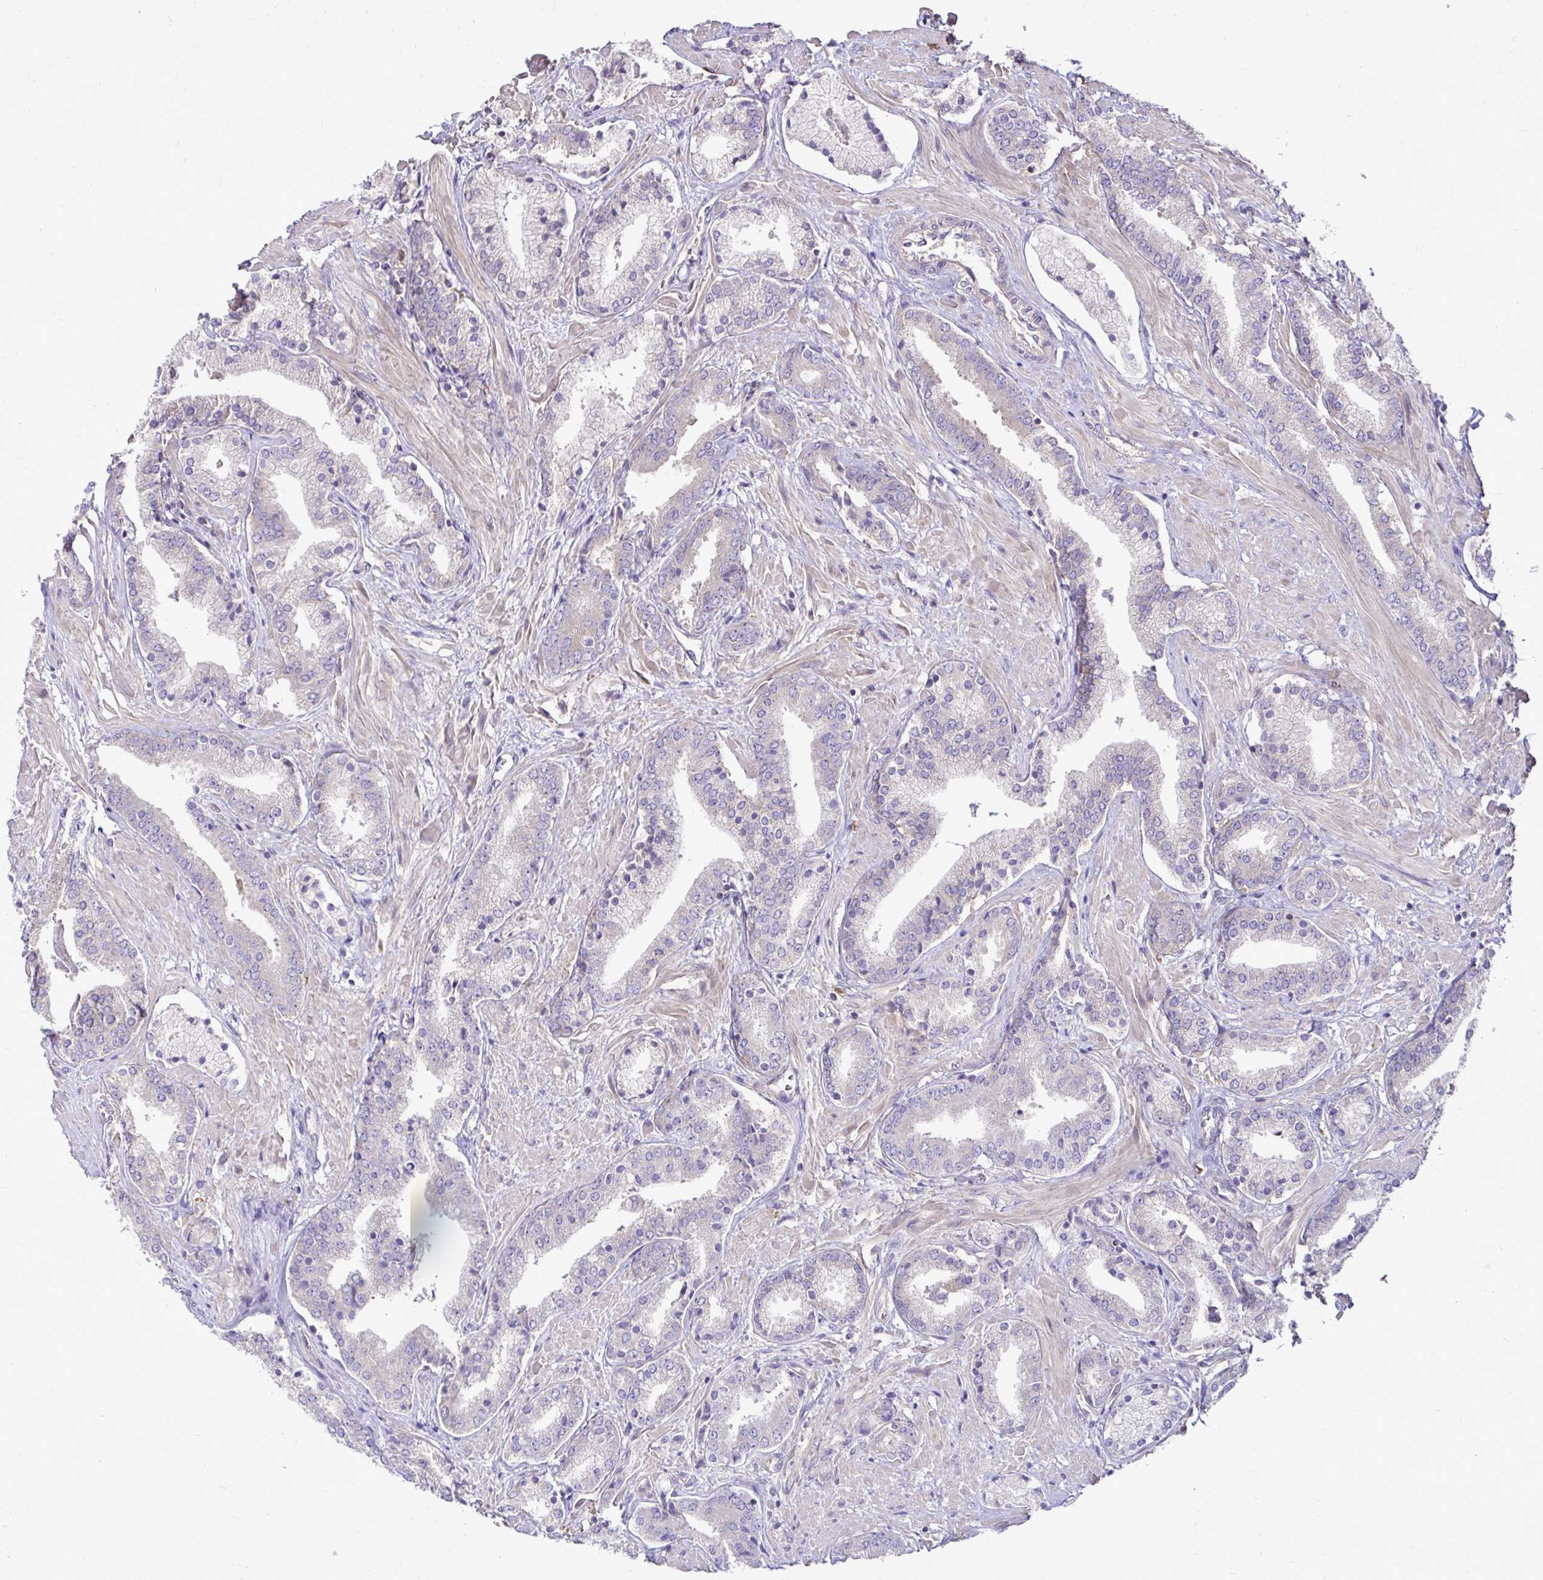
{"staining": {"intensity": "weak", "quantity": "<25%", "location": "cytoplasmic/membranous"}, "tissue": "prostate cancer", "cell_type": "Tumor cells", "image_type": "cancer", "snomed": [{"axis": "morphology", "description": "Adenocarcinoma, High grade"}, {"axis": "topography", "description": "Prostate"}], "caption": "There is no significant expression in tumor cells of prostate cancer.", "gene": "FMR1", "patient": {"sex": "male", "age": 56}}